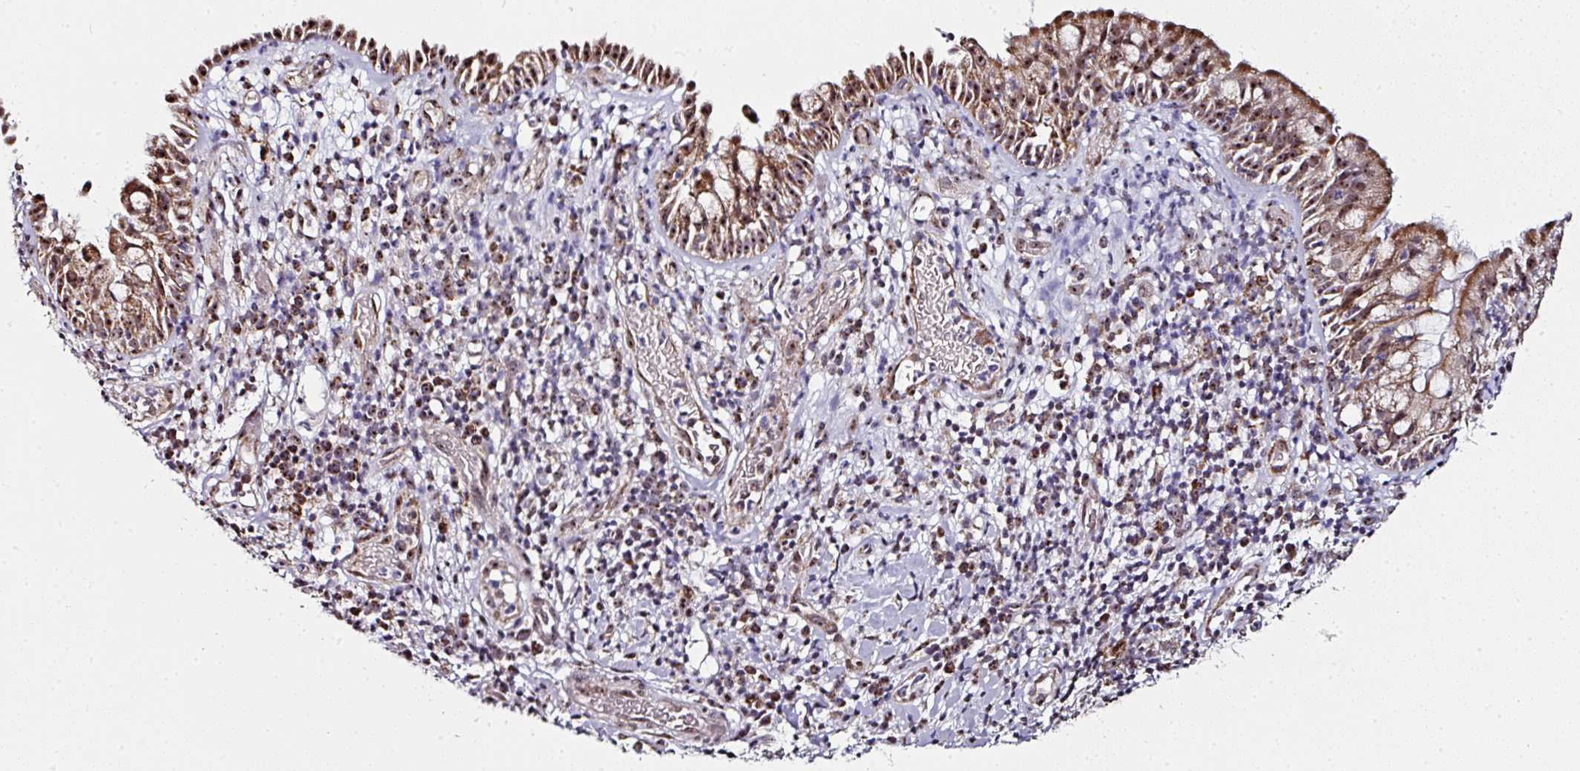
{"staining": {"intensity": "moderate", "quantity": ">75%", "location": "cytoplasmic/membranous,nuclear"}, "tissue": "nasopharynx", "cell_type": "Respiratory epithelial cells", "image_type": "normal", "snomed": [{"axis": "morphology", "description": "Normal tissue, NOS"}, {"axis": "topography", "description": "Nasopharynx"}], "caption": "A brown stain highlights moderate cytoplasmic/membranous,nuclear staining of a protein in respiratory epithelial cells of normal nasopharynx. The staining was performed using DAB, with brown indicating positive protein expression. Nuclei are stained blue with hematoxylin.", "gene": "NACC2", "patient": {"sex": "male", "age": 65}}